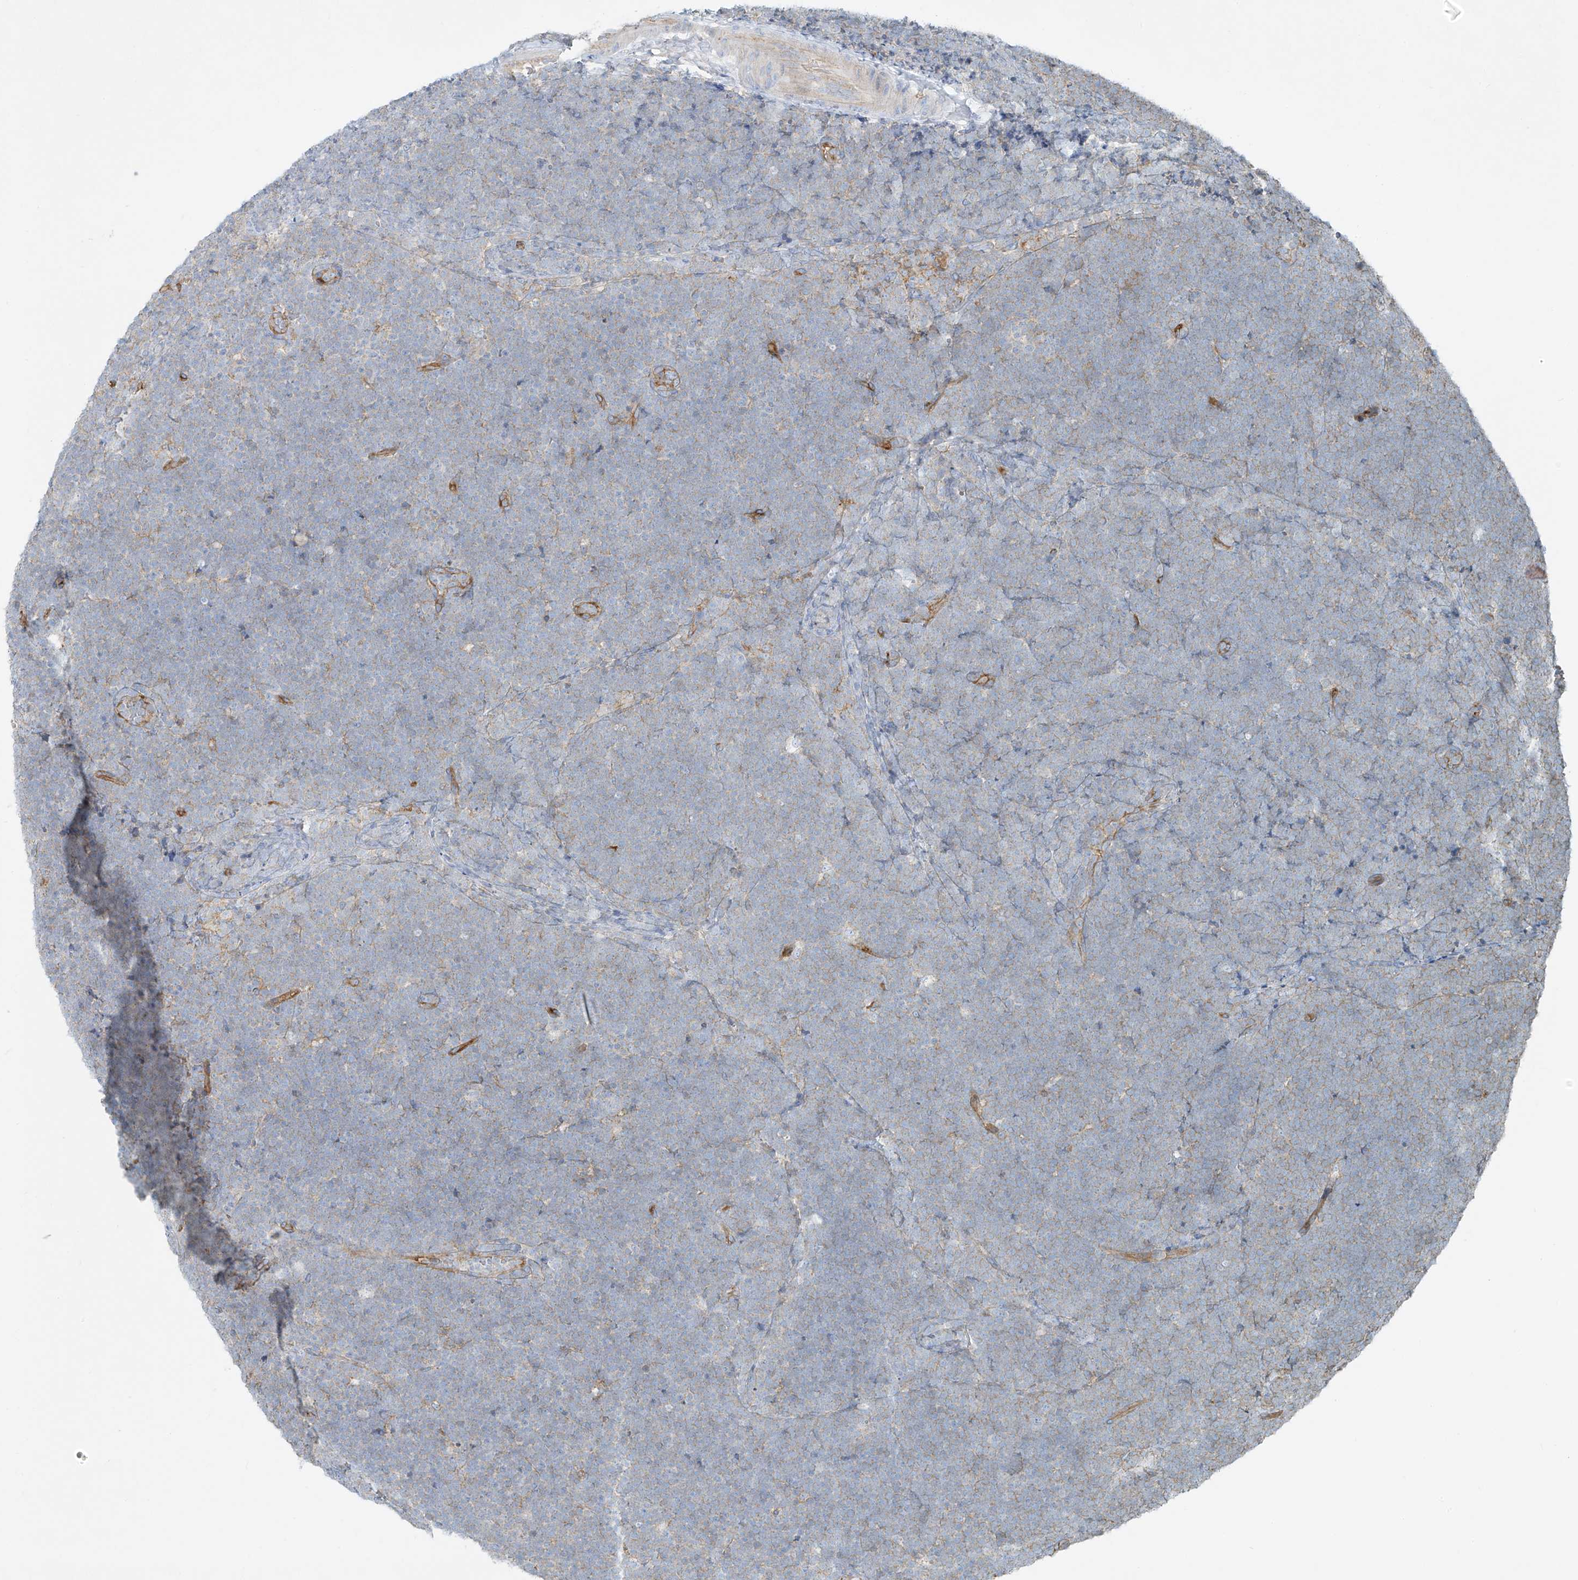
{"staining": {"intensity": "negative", "quantity": "none", "location": "none"}, "tissue": "lymphoma", "cell_type": "Tumor cells", "image_type": "cancer", "snomed": [{"axis": "morphology", "description": "Malignant lymphoma, non-Hodgkin's type, High grade"}, {"axis": "topography", "description": "Lymph node"}], "caption": "IHC photomicrograph of high-grade malignant lymphoma, non-Hodgkin's type stained for a protein (brown), which reveals no positivity in tumor cells.", "gene": "VAMP5", "patient": {"sex": "male", "age": 13}}